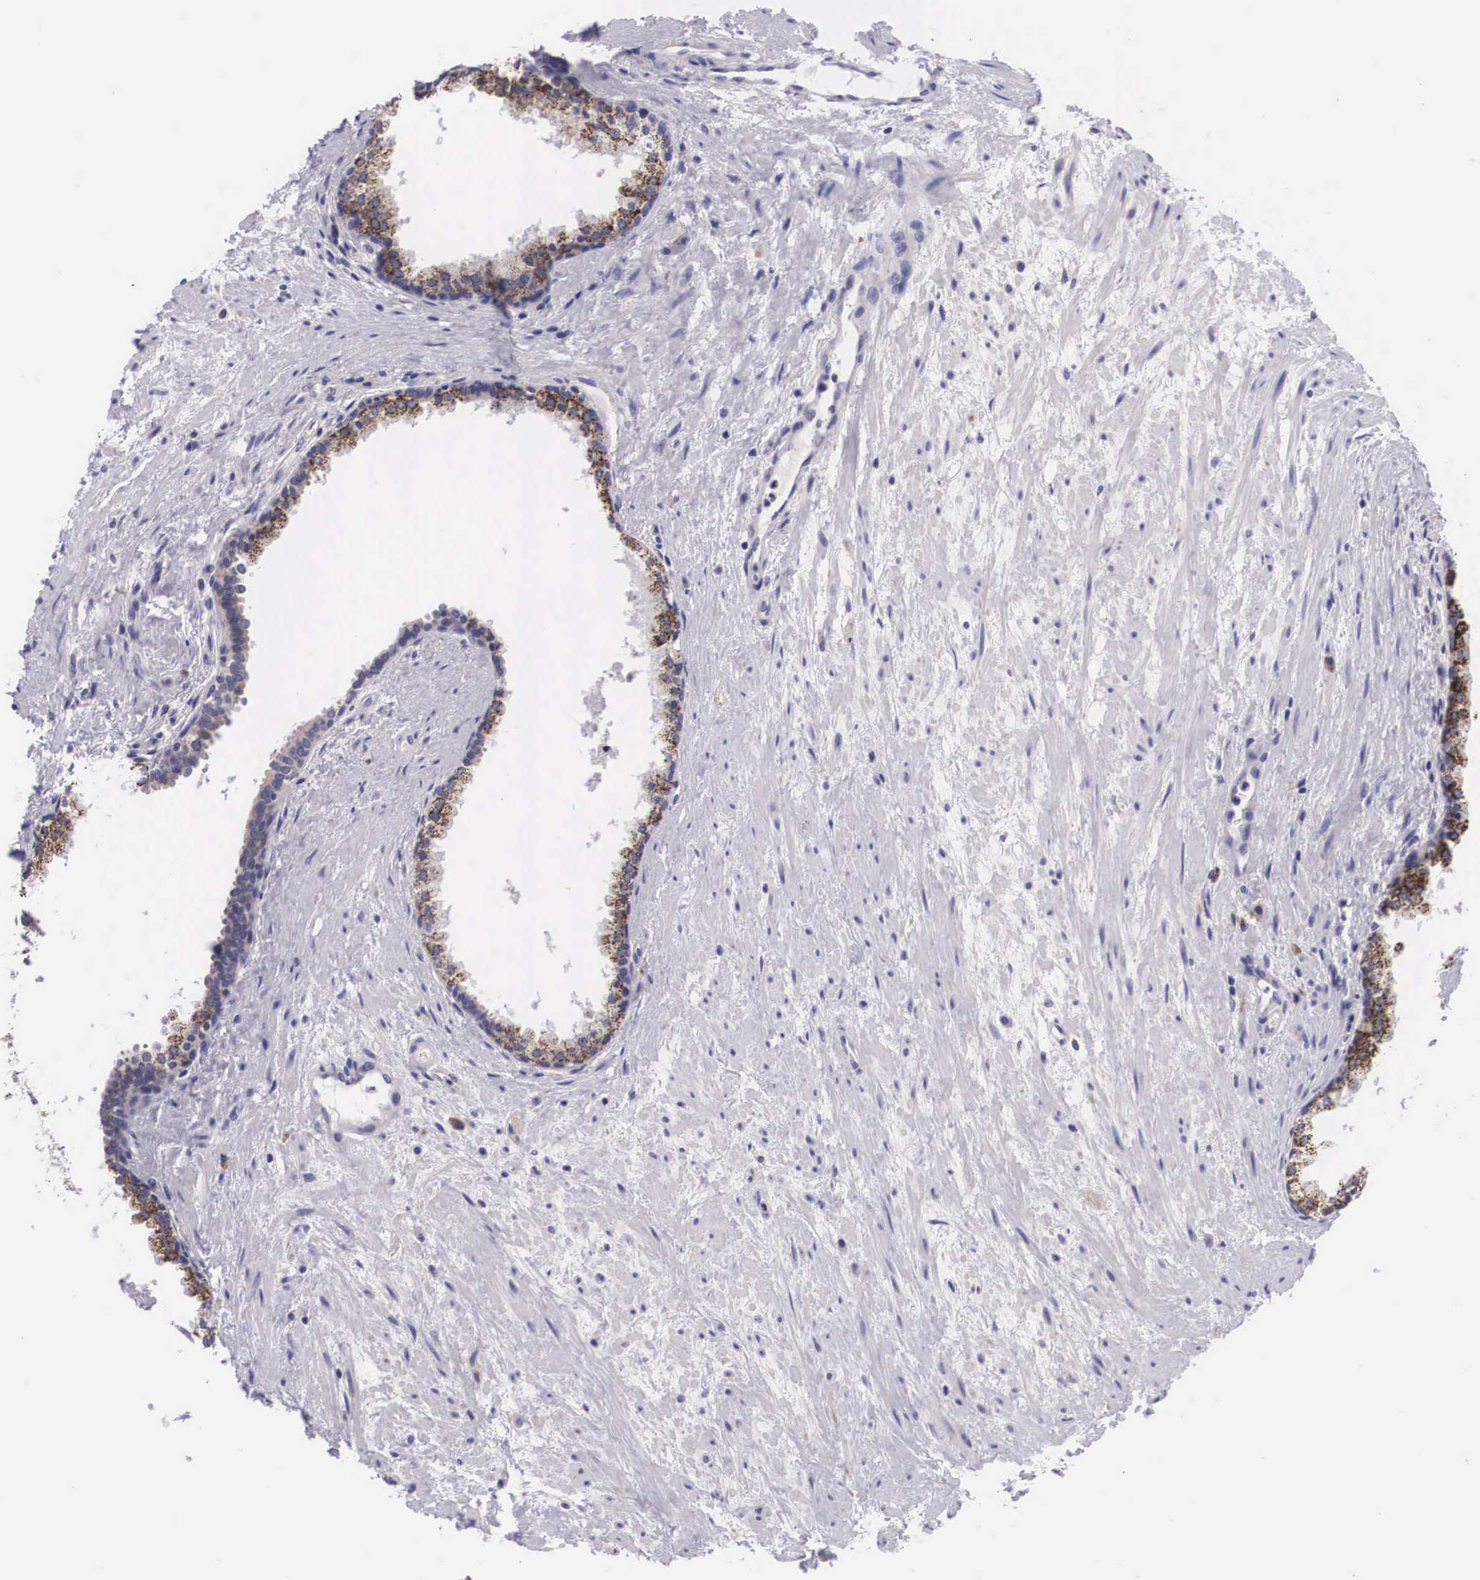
{"staining": {"intensity": "strong", "quantity": ">75%", "location": "cytoplasmic/membranous"}, "tissue": "prostate", "cell_type": "Glandular cells", "image_type": "normal", "snomed": [{"axis": "morphology", "description": "Normal tissue, NOS"}, {"axis": "topography", "description": "Prostate"}], "caption": "IHC histopathology image of unremarkable prostate: prostate stained using immunohistochemistry demonstrates high levels of strong protein expression localized specifically in the cytoplasmic/membranous of glandular cells, appearing as a cytoplasmic/membranous brown color.", "gene": "ARG2", "patient": {"sex": "male", "age": 65}}